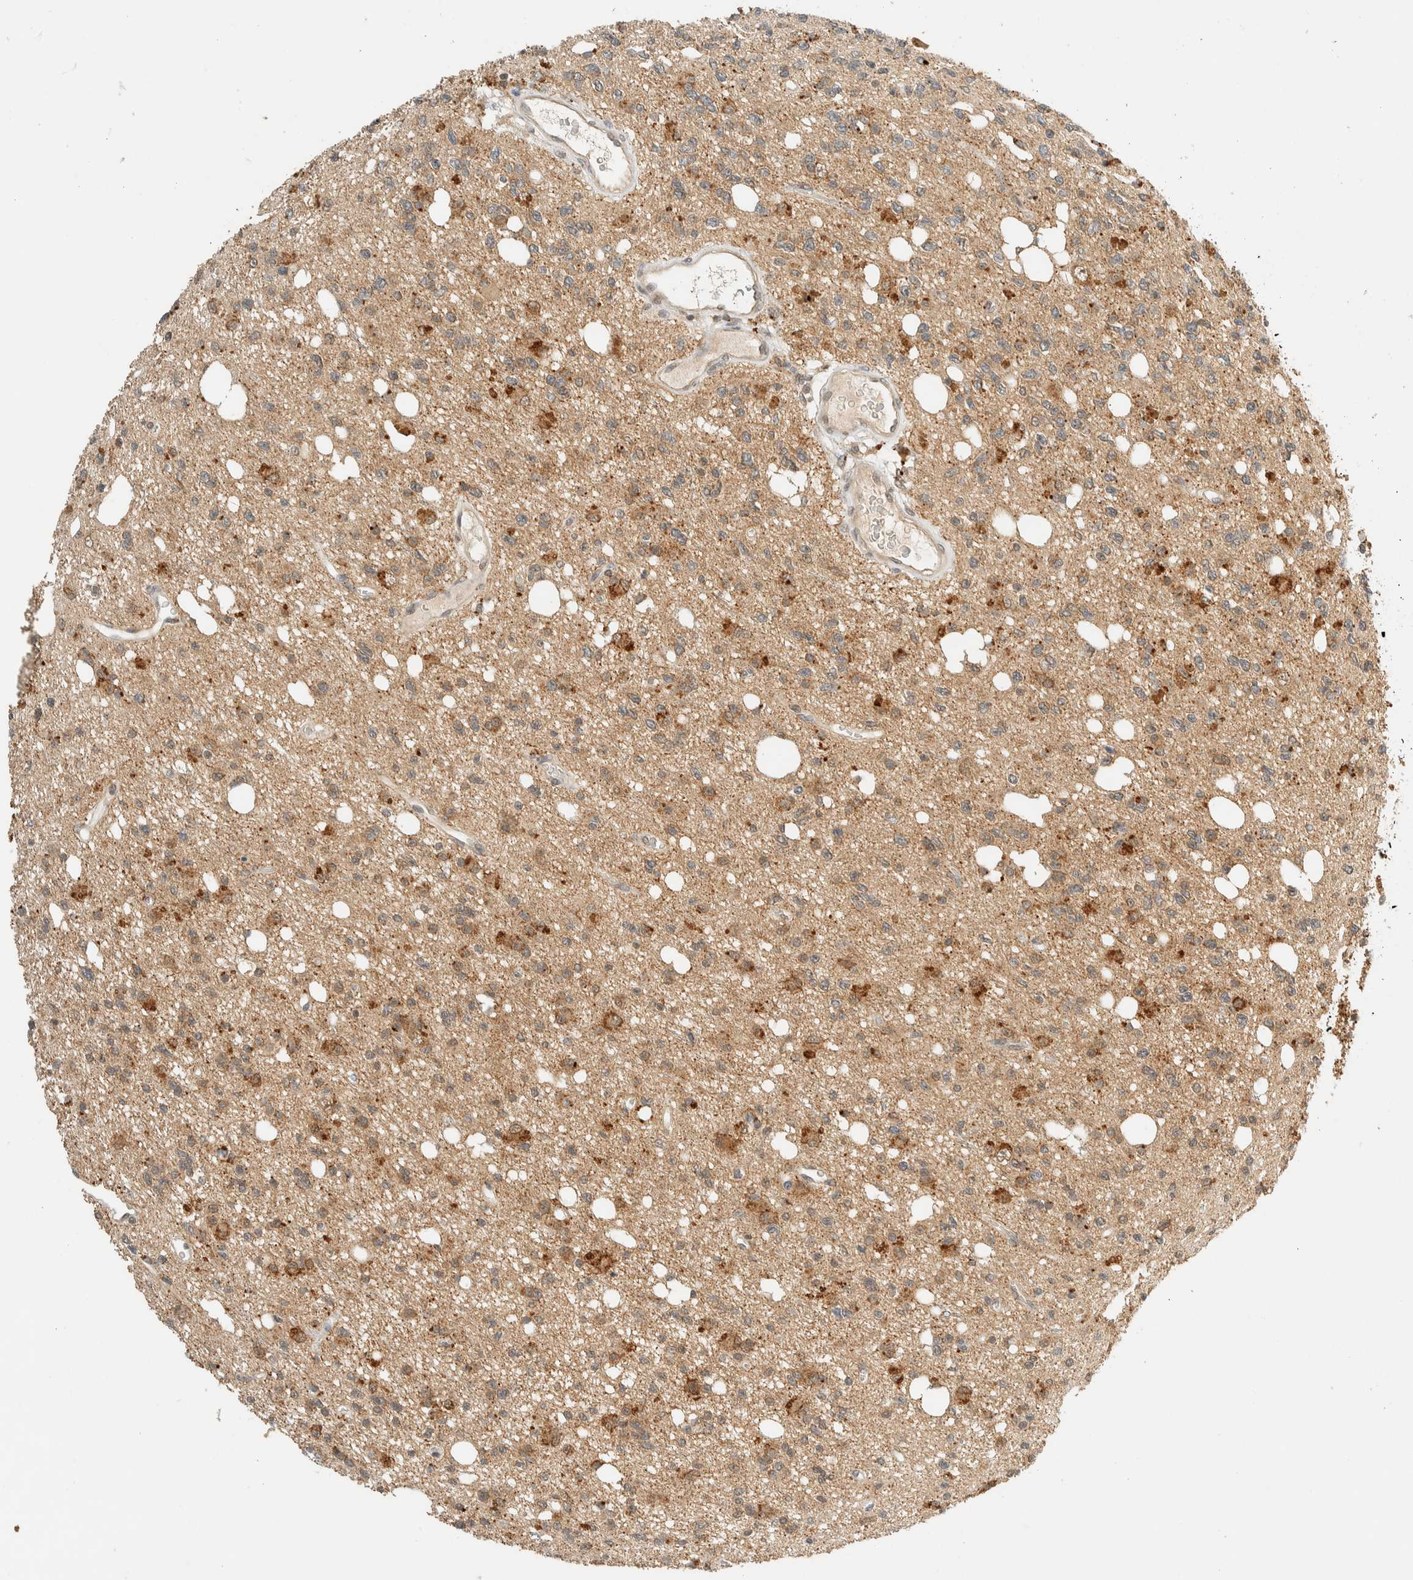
{"staining": {"intensity": "moderate", "quantity": "25%-75%", "location": "cytoplasmic/membranous"}, "tissue": "glioma", "cell_type": "Tumor cells", "image_type": "cancer", "snomed": [{"axis": "morphology", "description": "Glioma, malignant, High grade"}, {"axis": "topography", "description": "Brain"}], "caption": "The photomicrograph exhibits staining of malignant high-grade glioma, revealing moderate cytoplasmic/membranous protein positivity (brown color) within tumor cells.", "gene": "KIFAP3", "patient": {"sex": "female", "age": 62}}